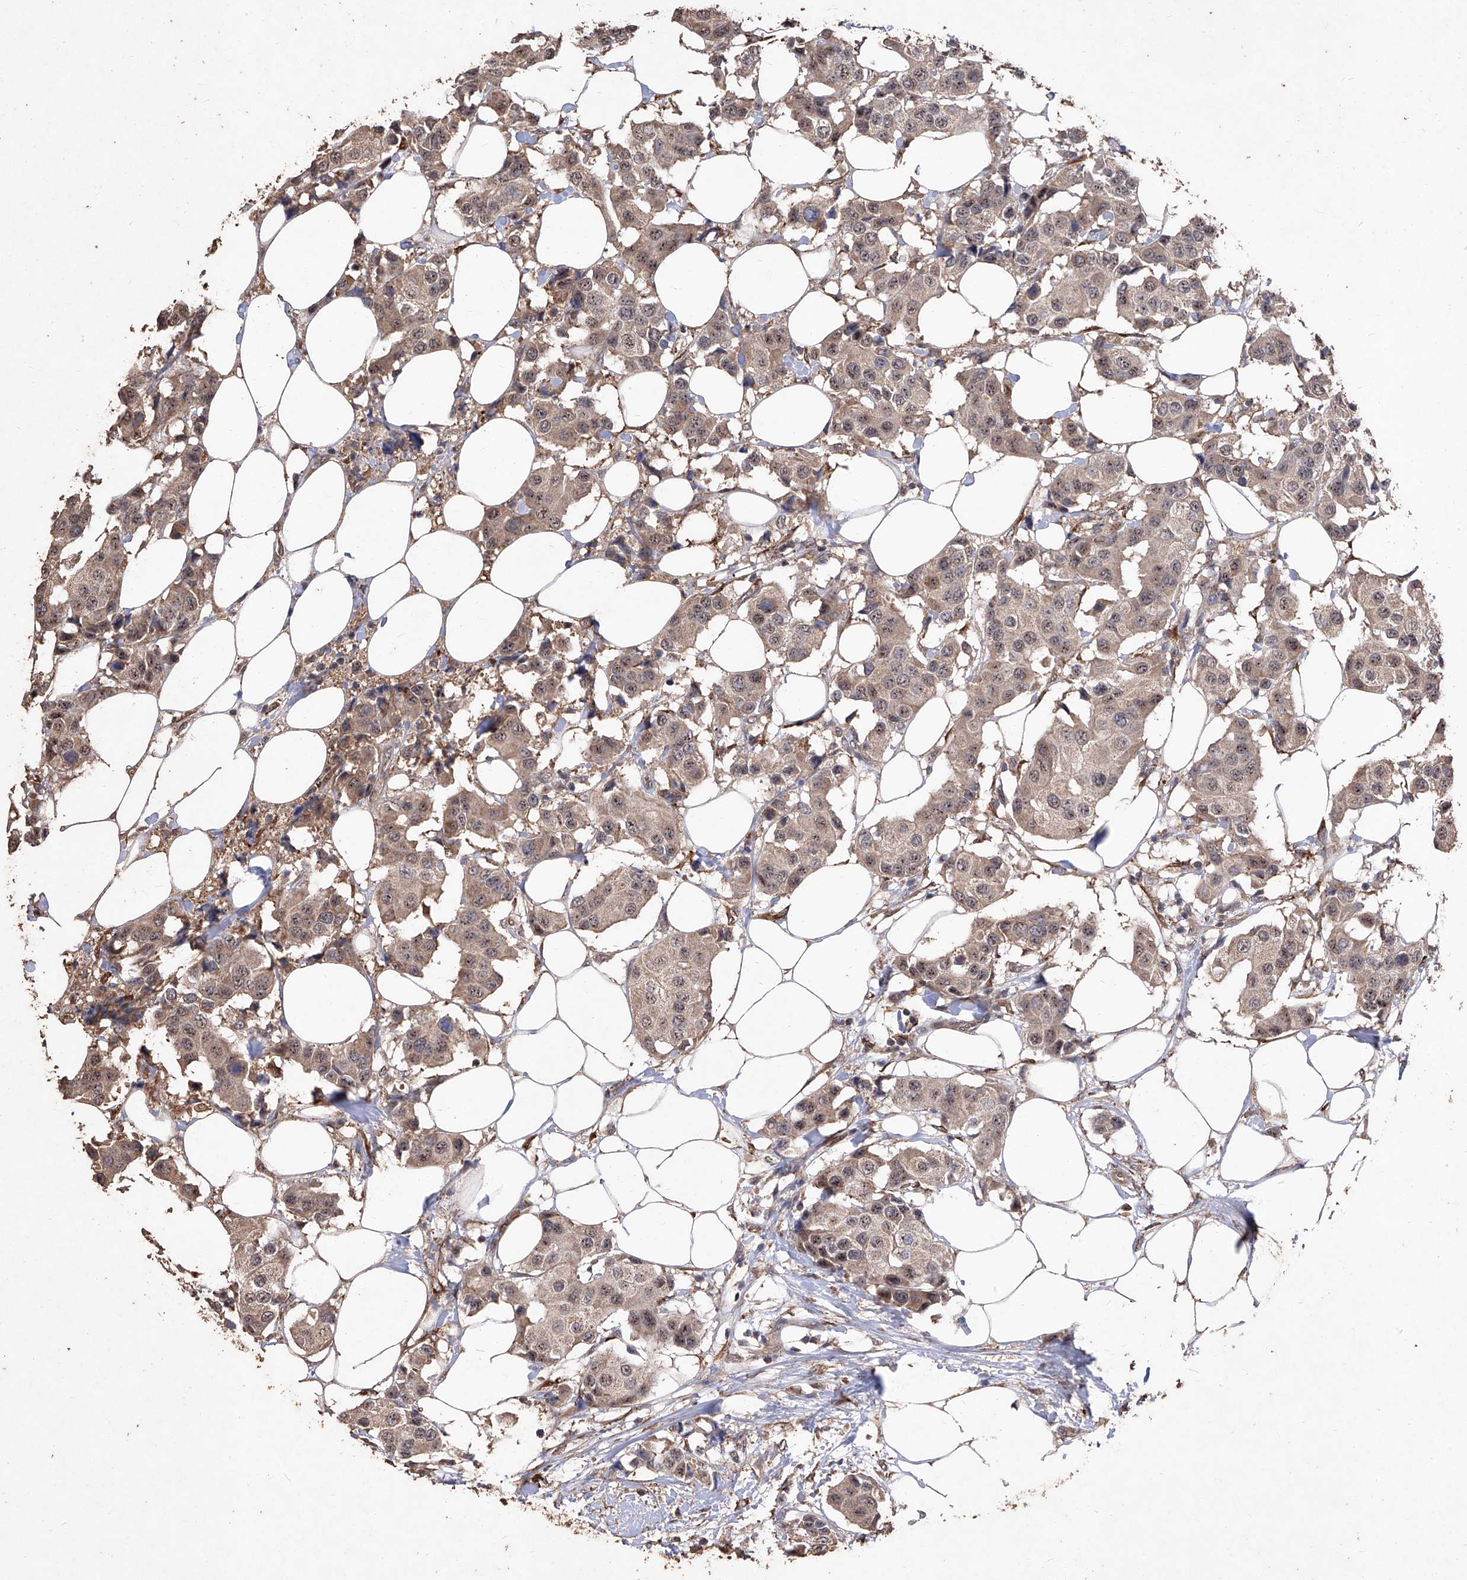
{"staining": {"intensity": "moderate", "quantity": ">75%", "location": "cytoplasmic/membranous,nuclear"}, "tissue": "breast cancer", "cell_type": "Tumor cells", "image_type": "cancer", "snomed": [{"axis": "morphology", "description": "Normal tissue, NOS"}, {"axis": "morphology", "description": "Duct carcinoma"}, {"axis": "topography", "description": "Breast"}], "caption": "IHC of breast cancer (invasive ductal carcinoma) demonstrates medium levels of moderate cytoplasmic/membranous and nuclear positivity in about >75% of tumor cells. (DAB IHC with brightfield microscopy, high magnification).", "gene": "EML1", "patient": {"sex": "female", "age": 39}}